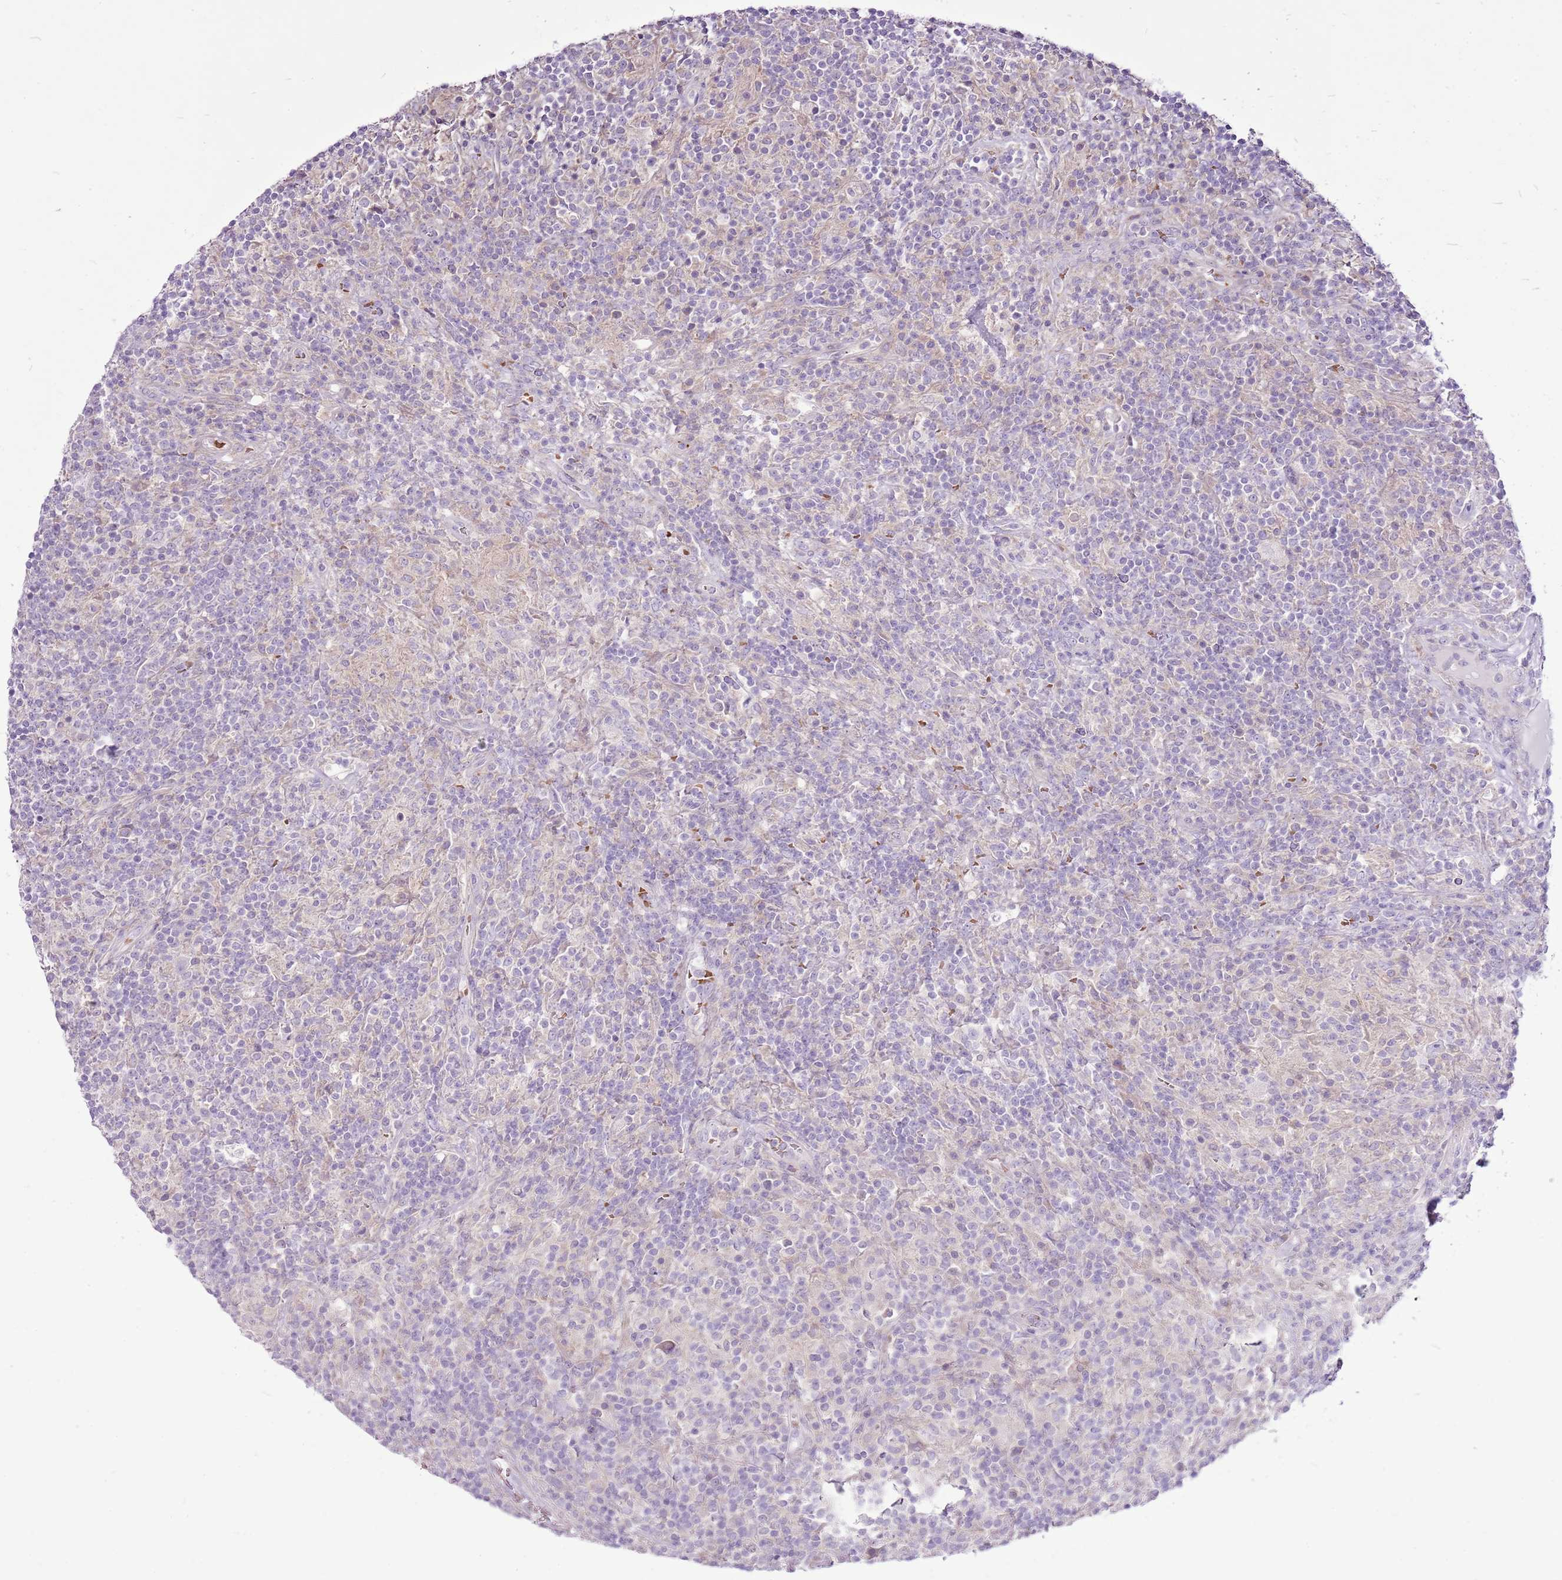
{"staining": {"intensity": "negative", "quantity": "none", "location": "none"}, "tissue": "lymphoma", "cell_type": "Tumor cells", "image_type": "cancer", "snomed": [{"axis": "morphology", "description": "Hodgkin's disease, NOS"}, {"axis": "topography", "description": "Lymph node"}], "caption": "Immunohistochemical staining of Hodgkin's disease shows no significant expression in tumor cells.", "gene": "CHAC2", "patient": {"sex": "male", "age": 70}}